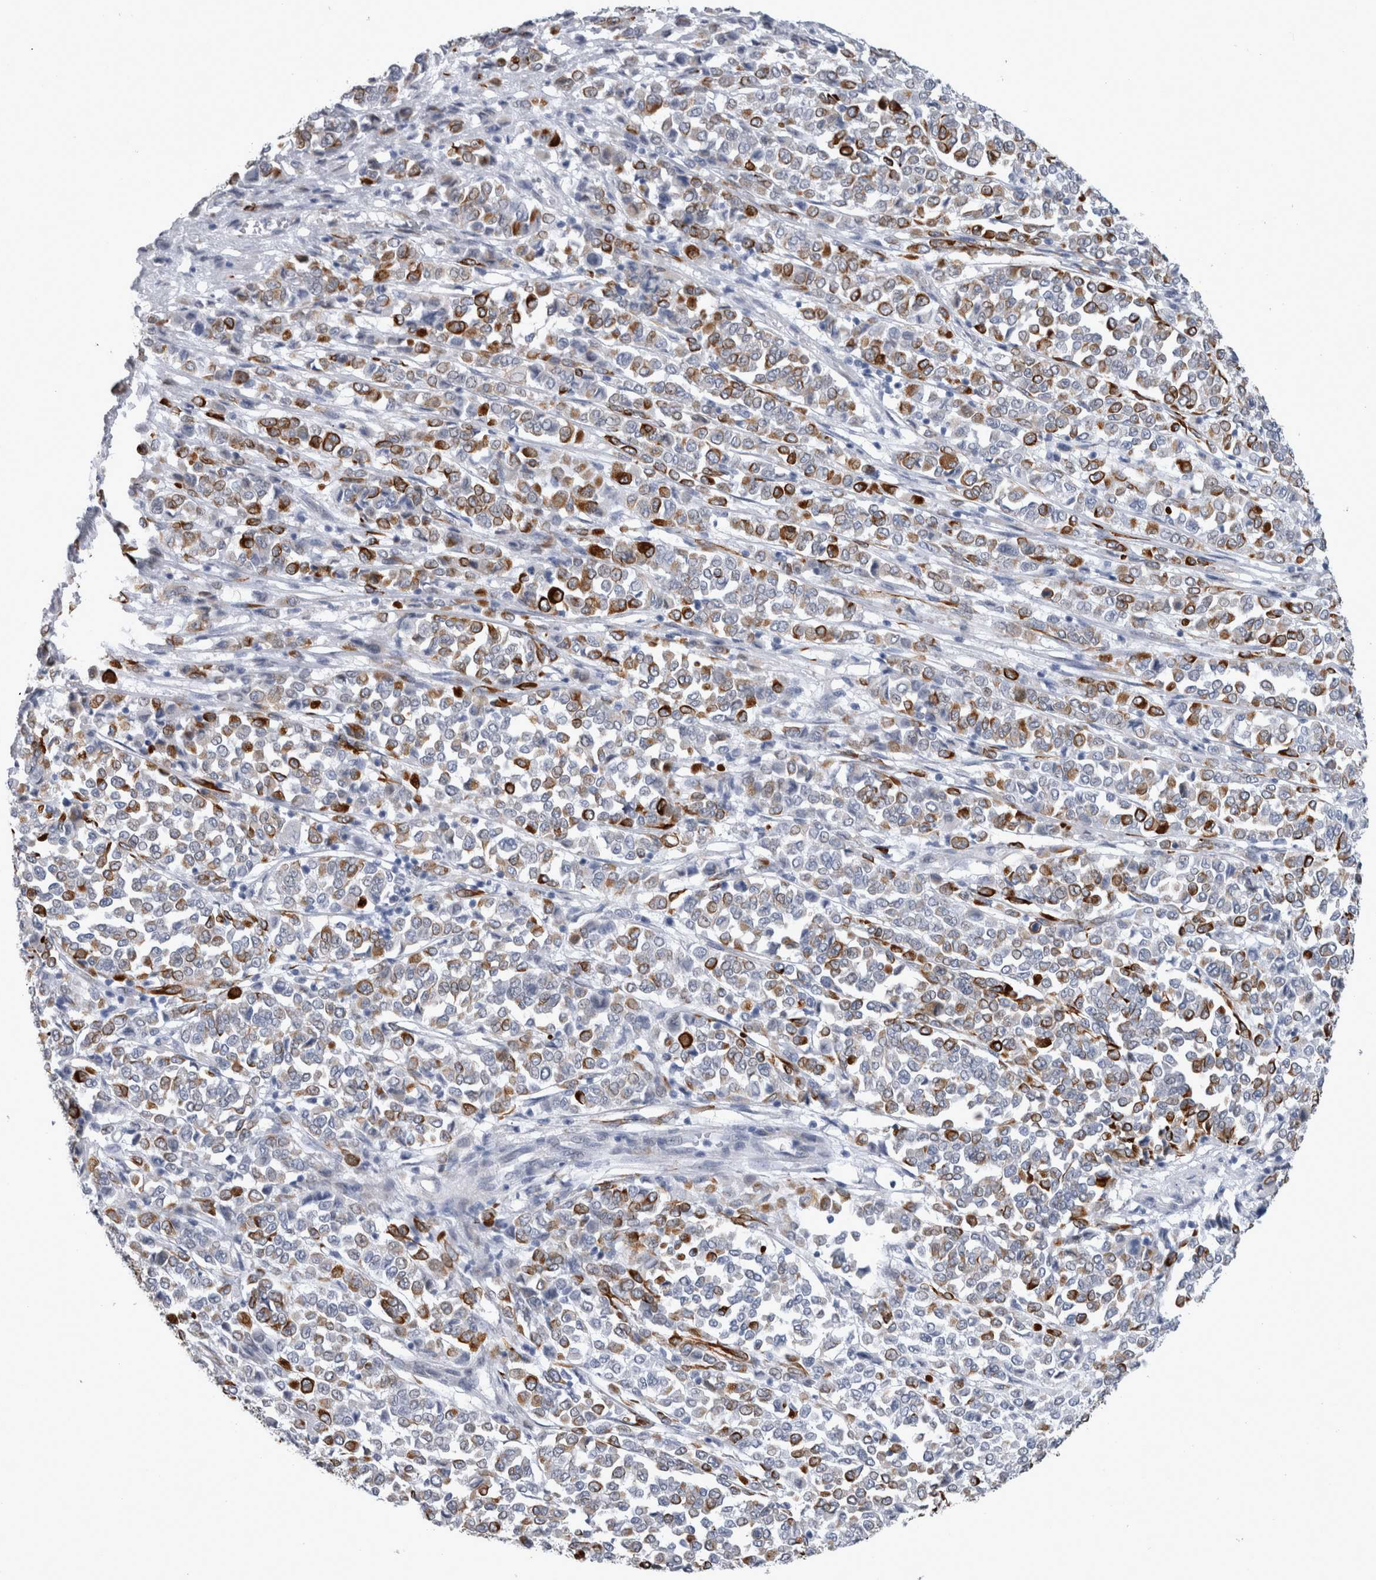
{"staining": {"intensity": "strong", "quantity": "25%-75%", "location": "cytoplasmic/membranous"}, "tissue": "melanoma", "cell_type": "Tumor cells", "image_type": "cancer", "snomed": [{"axis": "morphology", "description": "Malignant melanoma, Metastatic site"}, {"axis": "topography", "description": "Pancreas"}], "caption": "Malignant melanoma (metastatic site) tissue exhibits strong cytoplasmic/membranous staining in about 25%-75% of tumor cells, visualized by immunohistochemistry. The staining is performed using DAB brown chromogen to label protein expression. The nuclei are counter-stained blue using hematoxylin.", "gene": "VWDE", "patient": {"sex": "female", "age": 30}}